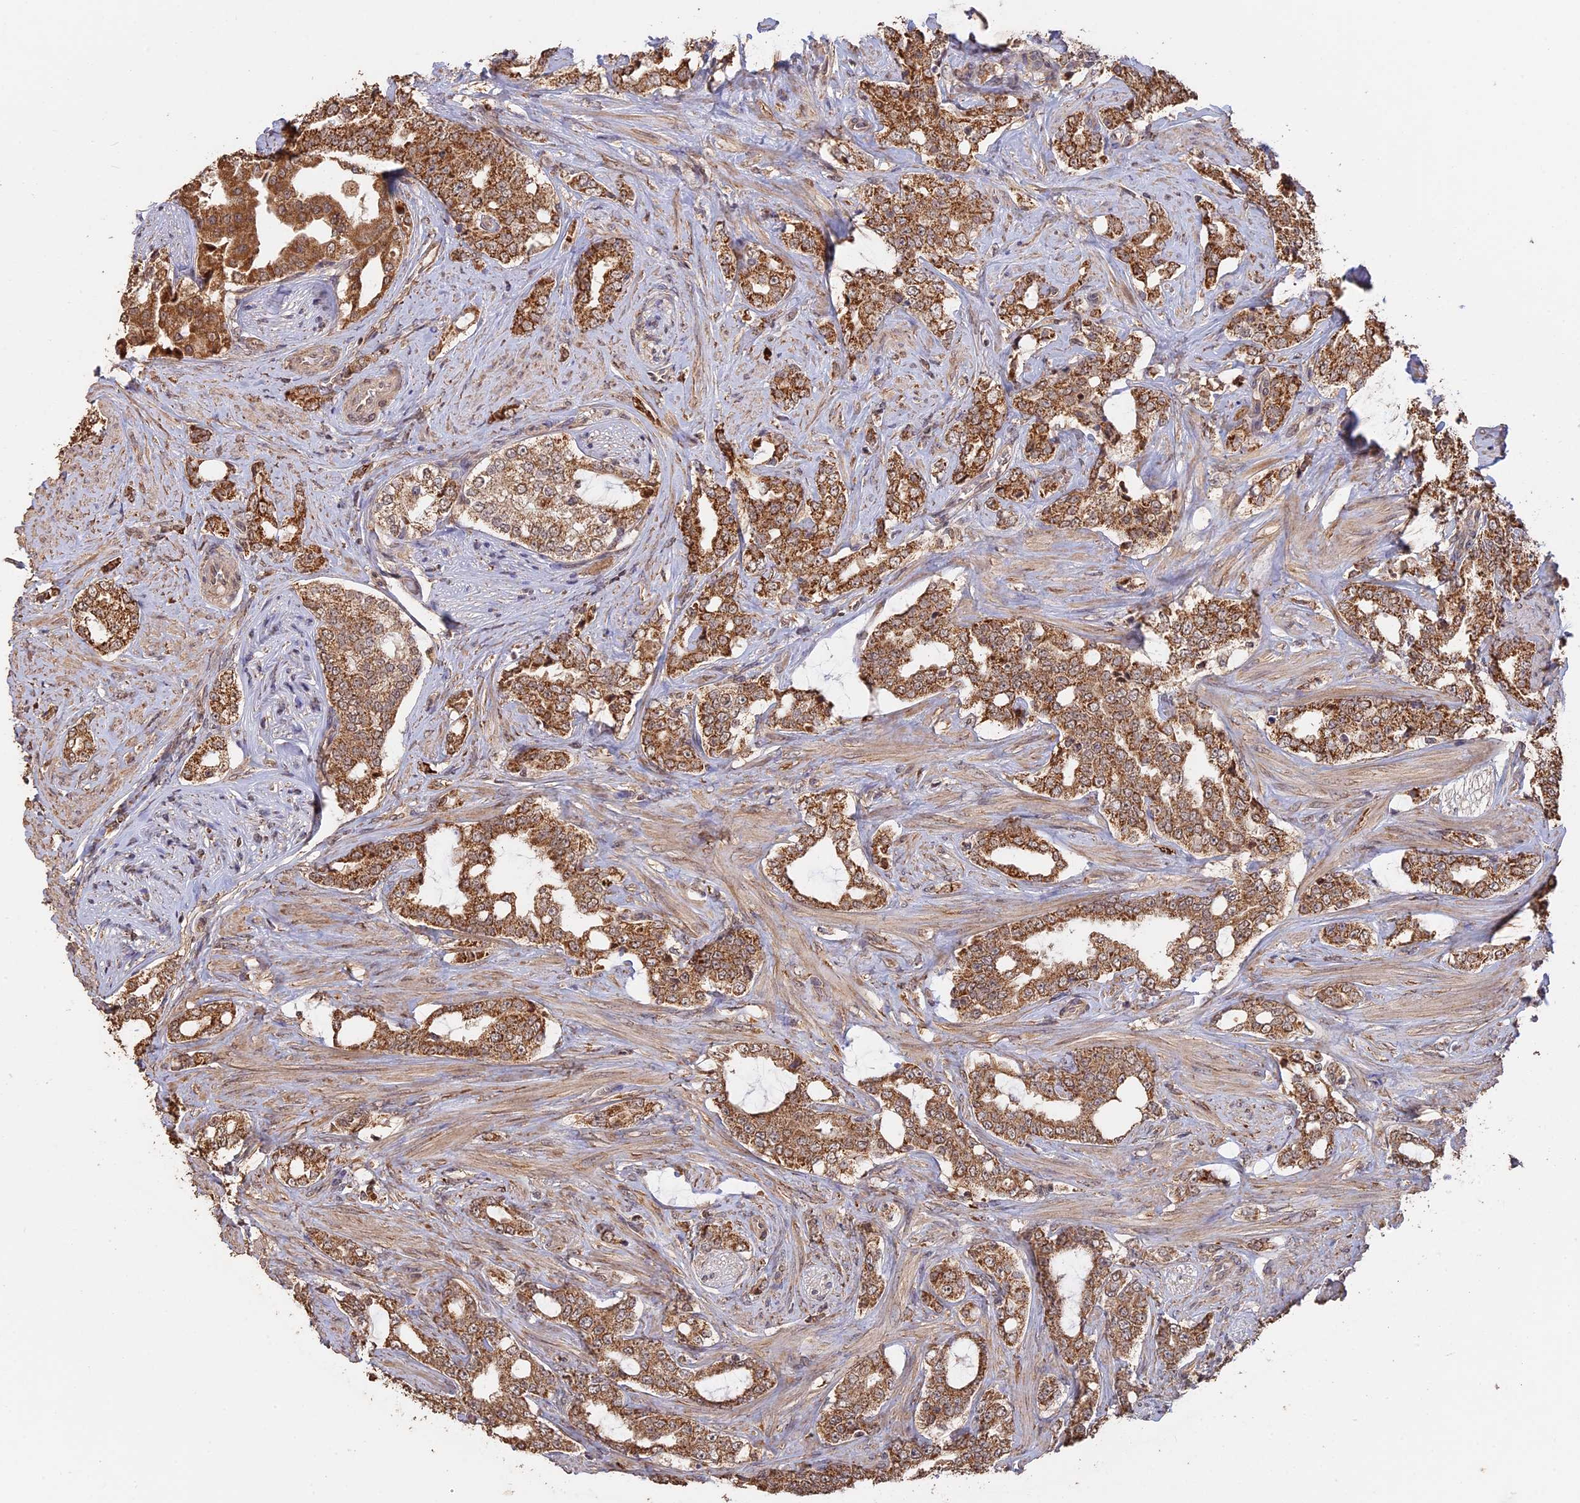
{"staining": {"intensity": "strong", "quantity": ">75%", "location": "cytoplasmic/membranous"}, "tissue": "prostate cancer", "cell_type": "Tumor cells", "image_type": "cancer", "snomed": [{"axis": "morphology", "description": "Adenocarcinoma, High grade"}, {"axis": "topography", "description": "Prostate"}], "caption": "Human prostate cancer (high-grade adenocarcinoma) stained with a protein marker demonstrates strong staining in tumor cells.", "gene": "FAM210B", "patient": {"sex": "male", "age": 64}}